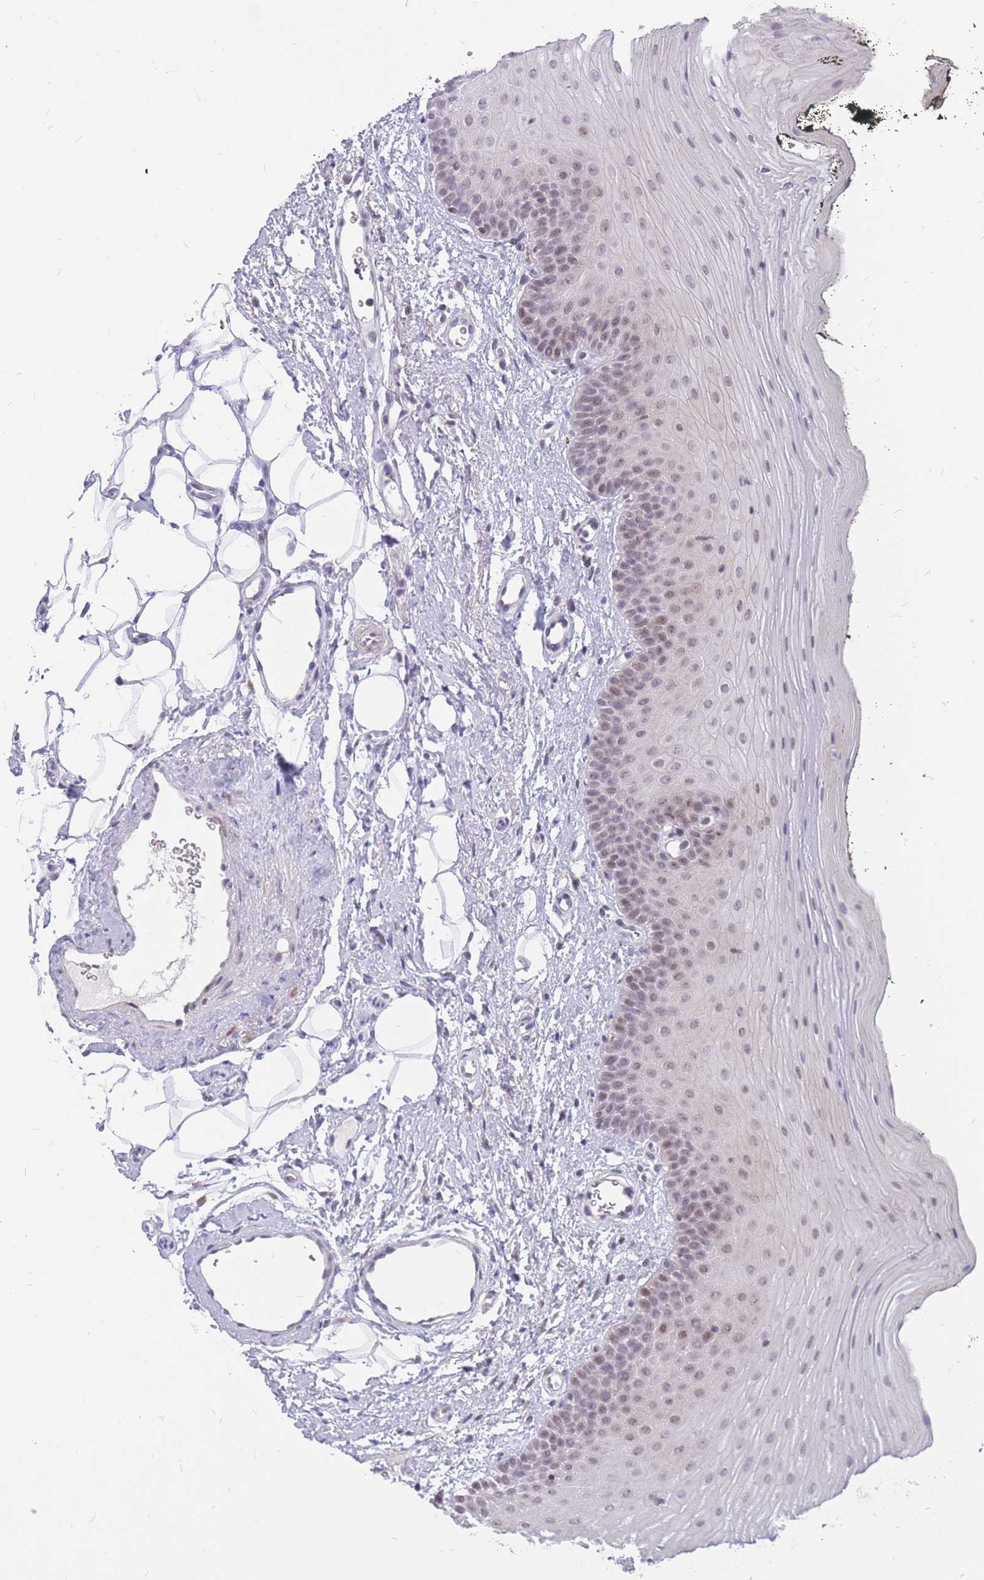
{"staining": {"intensity": "moderate", "quantity": "25%-75%", "location": "nuclear"}, "tissue": "oral mucosa", "cell_type": "Squamous epithelial cells", "image_type": "normal", "snomed": [{"axis": "morphology", "description": "No evidence of malignacy"}, {"axis": "topography", "description": "Oral tissue"}, {"axis": "topography", "description": "Head-Neck"}], "caption": "Protein expression analysis of unremarkable human oral mucosa reveals moderate nuclear expression in about 25%-75% of squamous epithelial cells.", "gene": "ADD2", "patient": {"sex": "male", "age": 68}}